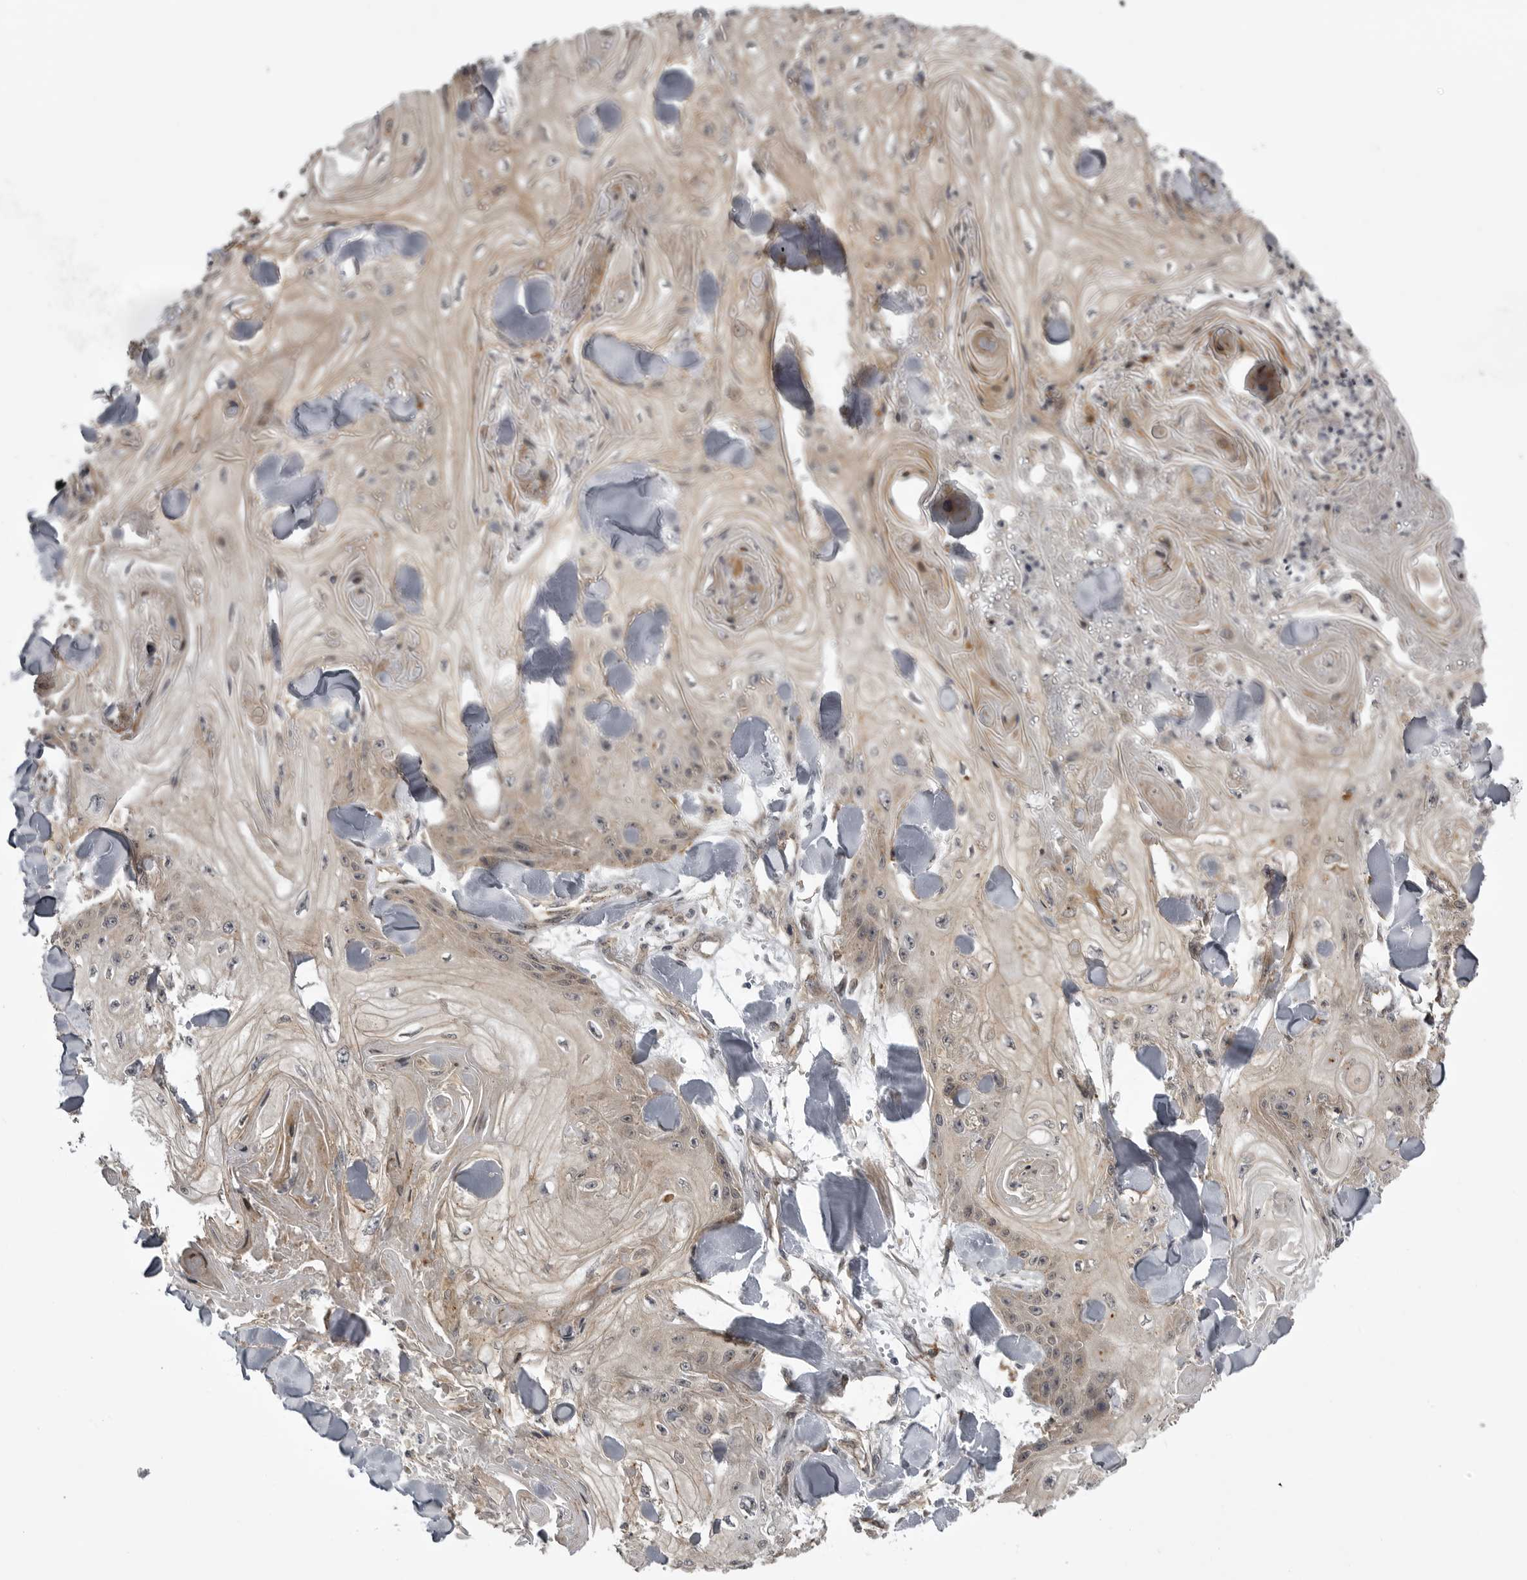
{"staining": {"intensity": "negative", "quantity": "none", "location": "none"}, "tissue": "skin cancer", "cell_type": "Tumor cells", "image_type": "cancer", "snomed": [{"axis": "morphology", "description": "Squamous cell carcinoma, NOS"}, {"axis": "topography", "description": "Skin"}], "caption": "This is an immunohistochemistry (IHC) histopathology image of skin cancer. There is no expression in tumor cells.", "gene": "SNX16", "patient": {"sex": "male", "age": 74}}